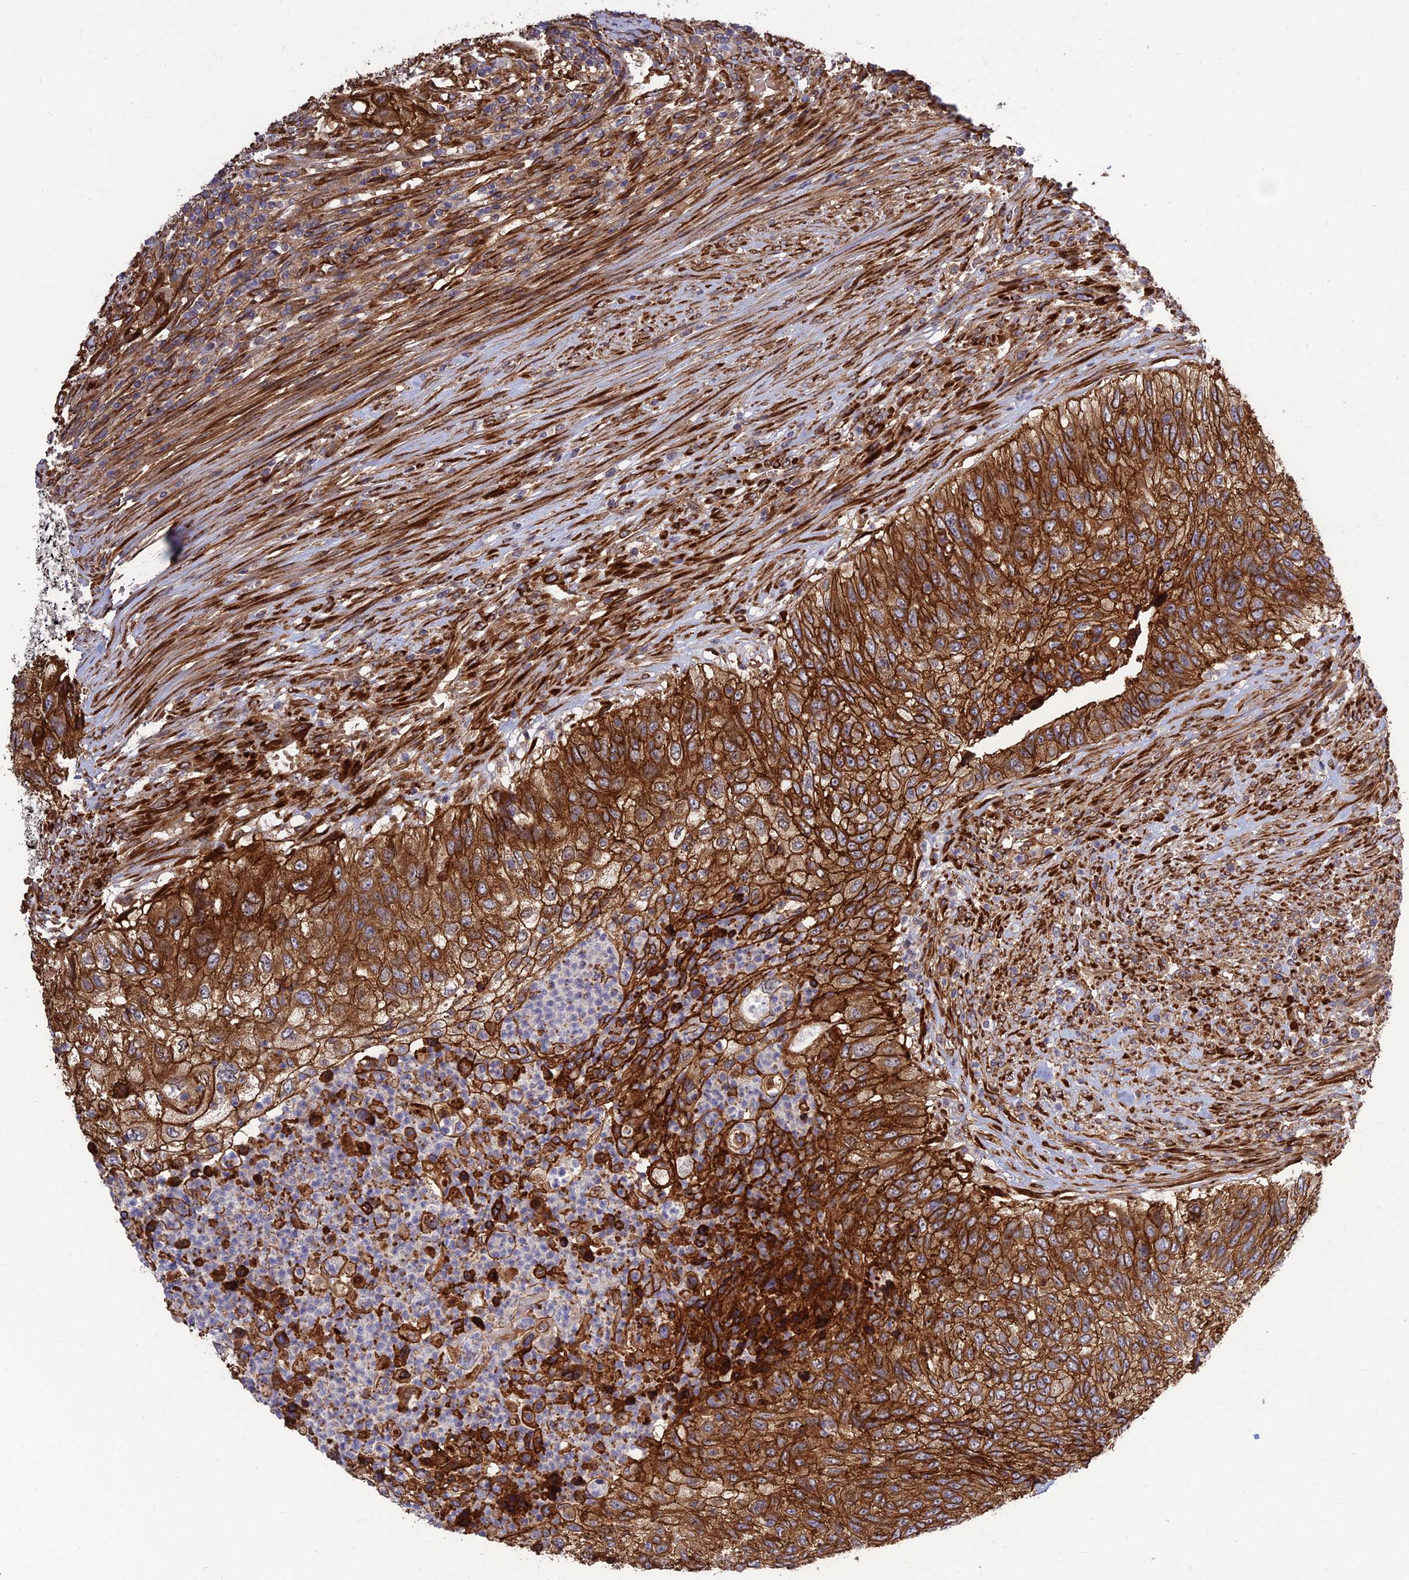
{"staining": {"intensity": "strong", "quantity": ">75%", "location": "cytoplasmic/membranous"}, "tissue": "urothelial cancer", "cell_type": "Tumor cells", "image_type": "cancer", "snomed": [{"axis": "morphology", "description": "Urothelial carcinoma, High grade"}, {"axis": "topography", "description": "Urinary bladder"}], "caption": "The immunohistochemical stain highlights strong cytoplasmic/membranous expression in tumor cells of urothelial carcinoma (high-grade) tissue. Ihc stains the protein in brown and the nuclei are stained blue.", "gene": "CRTAP", "patient": {"sex": "female", "age": 60}}